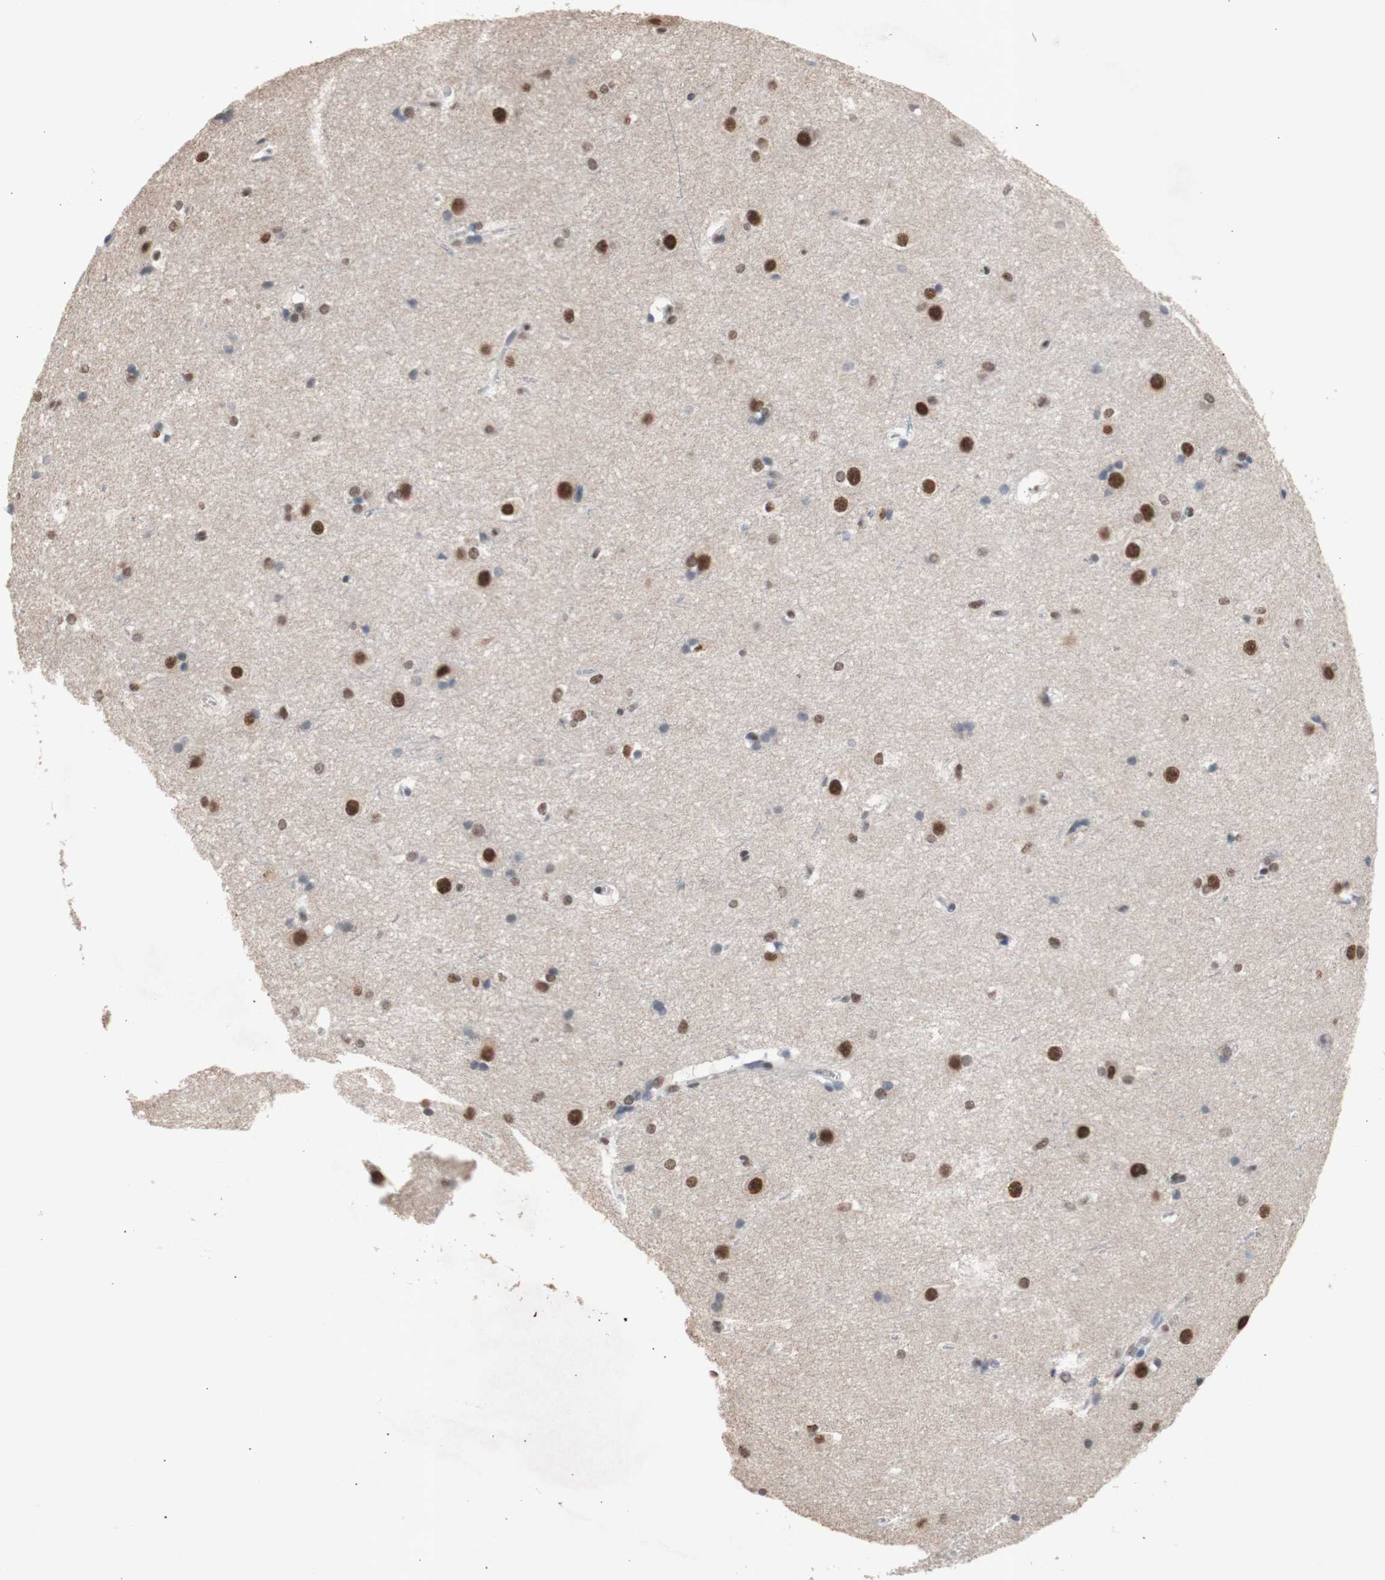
{"staining": {"intensity": "moderate", "quantity": "25%-75%", "location": "nuclear"}, "tissue": "caudate", "cell_type": "Glial cells", "image_type": "normal", "snomed": [{"axis": "morphology", "description": "Normal tissue, NOS"}, {"axis": "topography", "description": "Lateral ventricle wall"}], "caption": "Immunohistochemical staining of benign human caudate reveals 25%-75% levels of moderate nuclear protein positivity in about 25%-75% of glial cells. (Stains: DAB (3,3'-diaminobenzidine) in brown, nuclei in blue, Microscopy: brightfield microscopy at high magnification).", "gene": "SFPQ", "patient": {"sex": "female", "age": 19}}